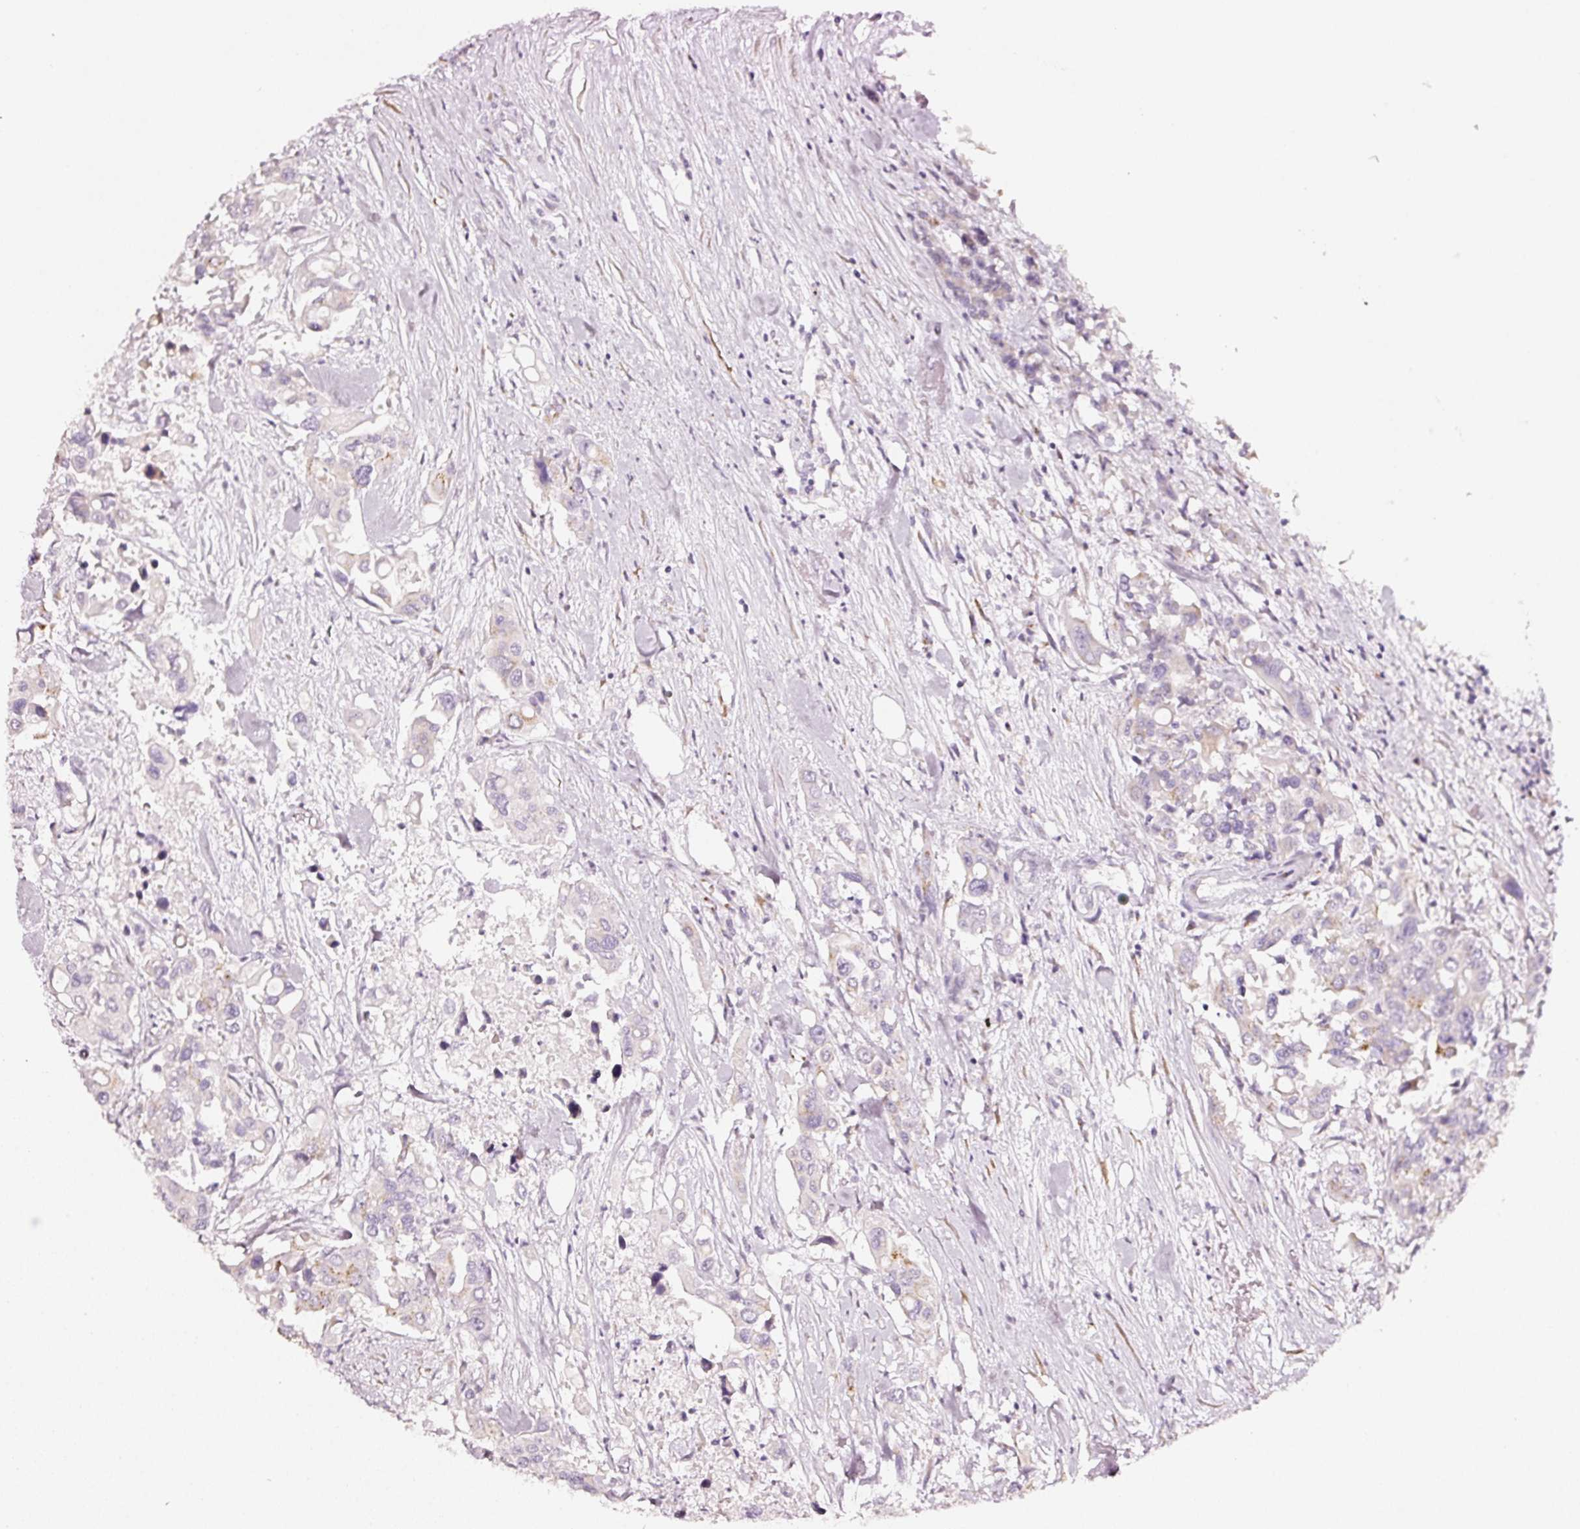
{"staining": {"intensity": "negative", "quantity": "none", "location": "none"}, "tissue": "colorectal cancer", "cell_type": "Tumor cells", "image_type": "cancer", "snomed": [{"axis": "morphology", "description": "Adenocarcinoma, NOS"}, {"axis": "topography", "description": "Colon"}], "caption": "Tumor cells show no significant expression in colorectal cancer. Nuclei are stained in blue.", "gene": "SDF4", "patient": {"sex": "male", "age": 77}}